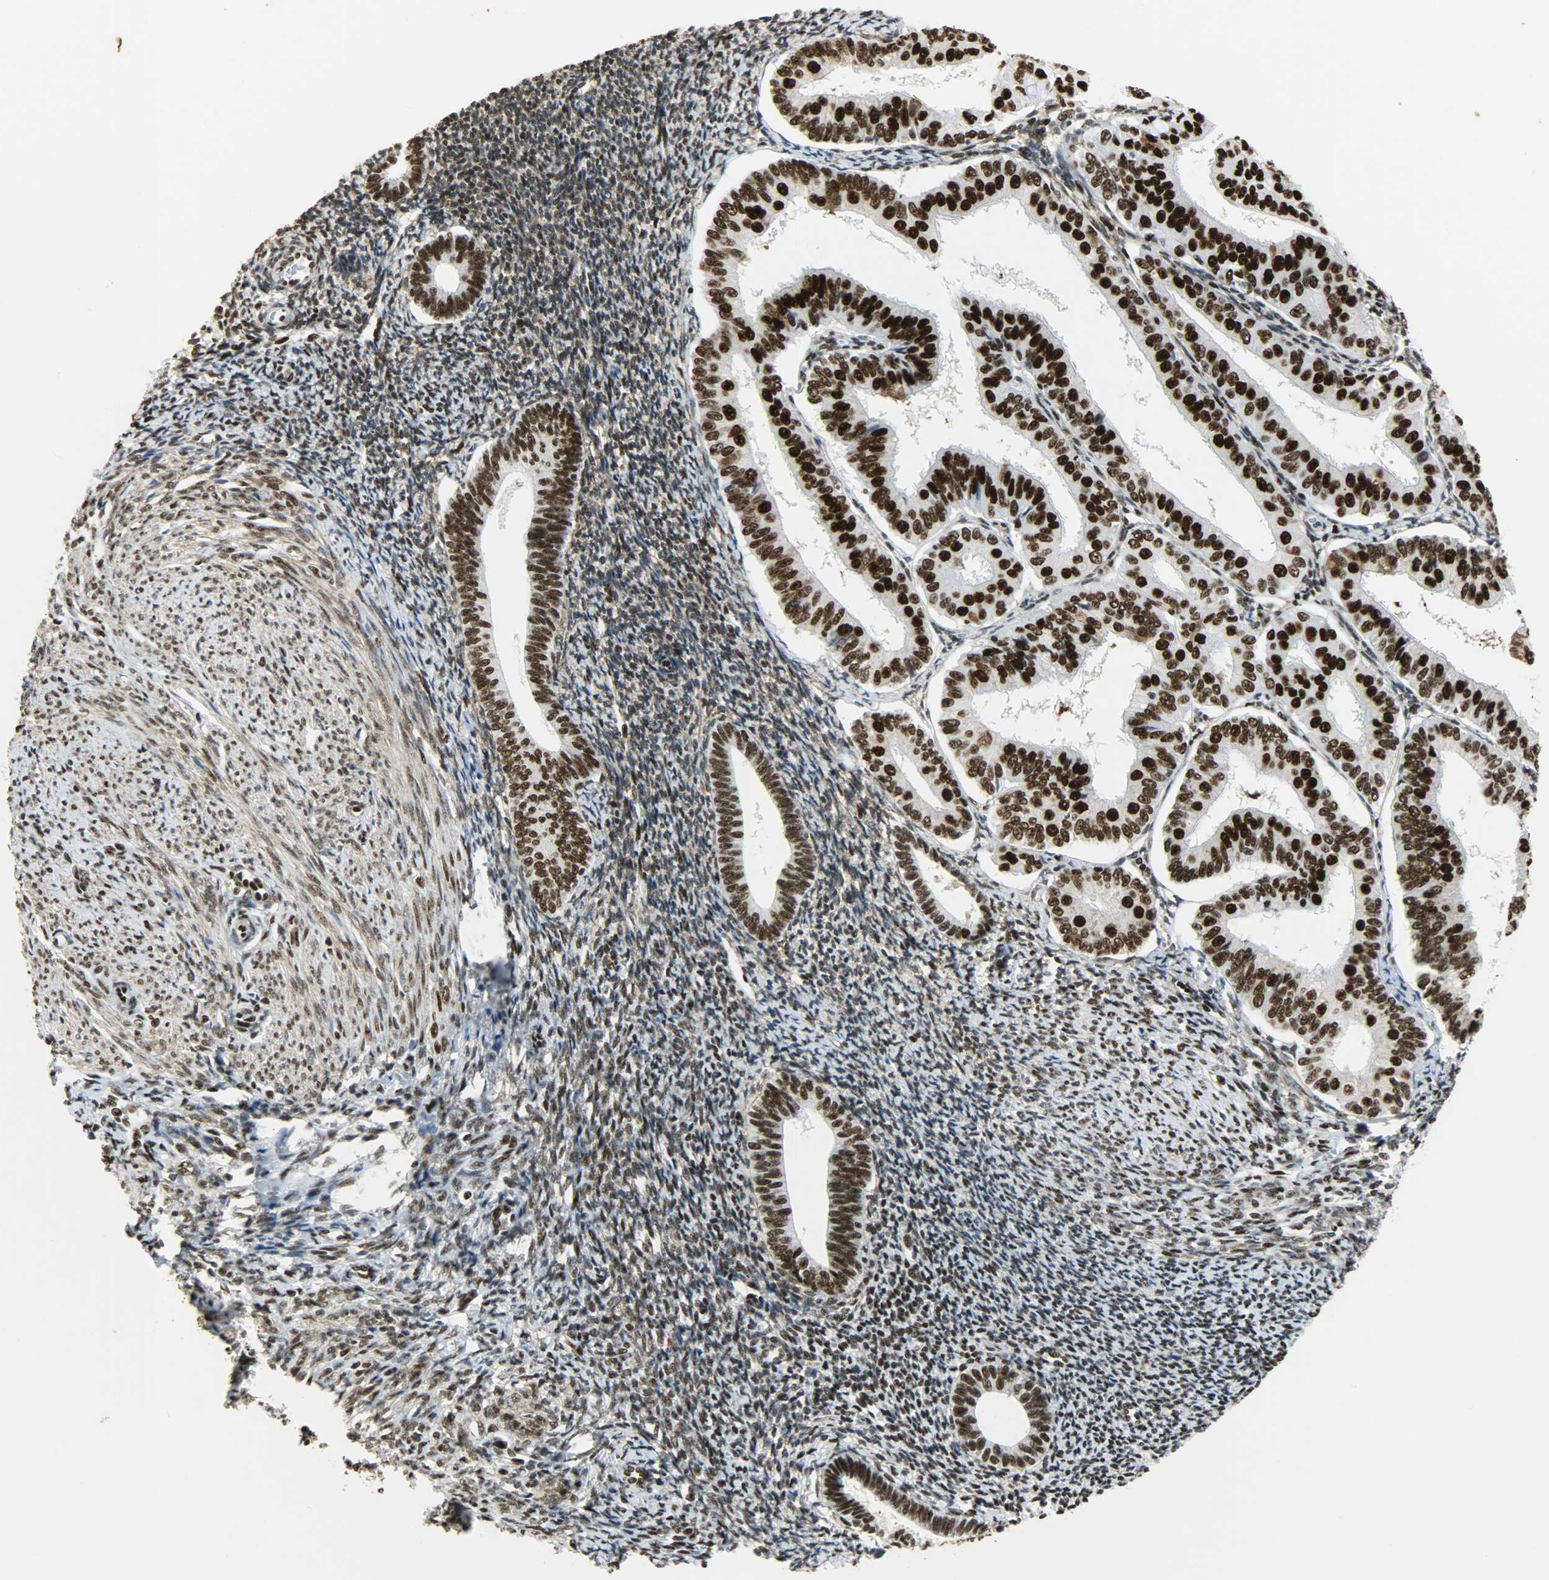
{"staining": {"intensity": "moderate", "quantity": "25%-75%", "location": "nuclear"}, "tissue": "endometrium", "cell_type": "Cells in endometrial stroma", "image_type": "normal", "snomed": [{"axis": "morphology", "description": "Normal tissue, NOS"}, {"axis": "topography", "description": "Endometrium"}], "caption": "A brown stain highlights moderate nuclear staining of a protein in cells in endometrial stroma of benign human endometrium. The protein is stained brown, and the nuclei are stained in blue (DAB (3,3'-diaminobenzidine) IHC with brightfield microscopy, high magnification).", "gene": "SSB", "patient": {"sex": "female", "age": 57}}